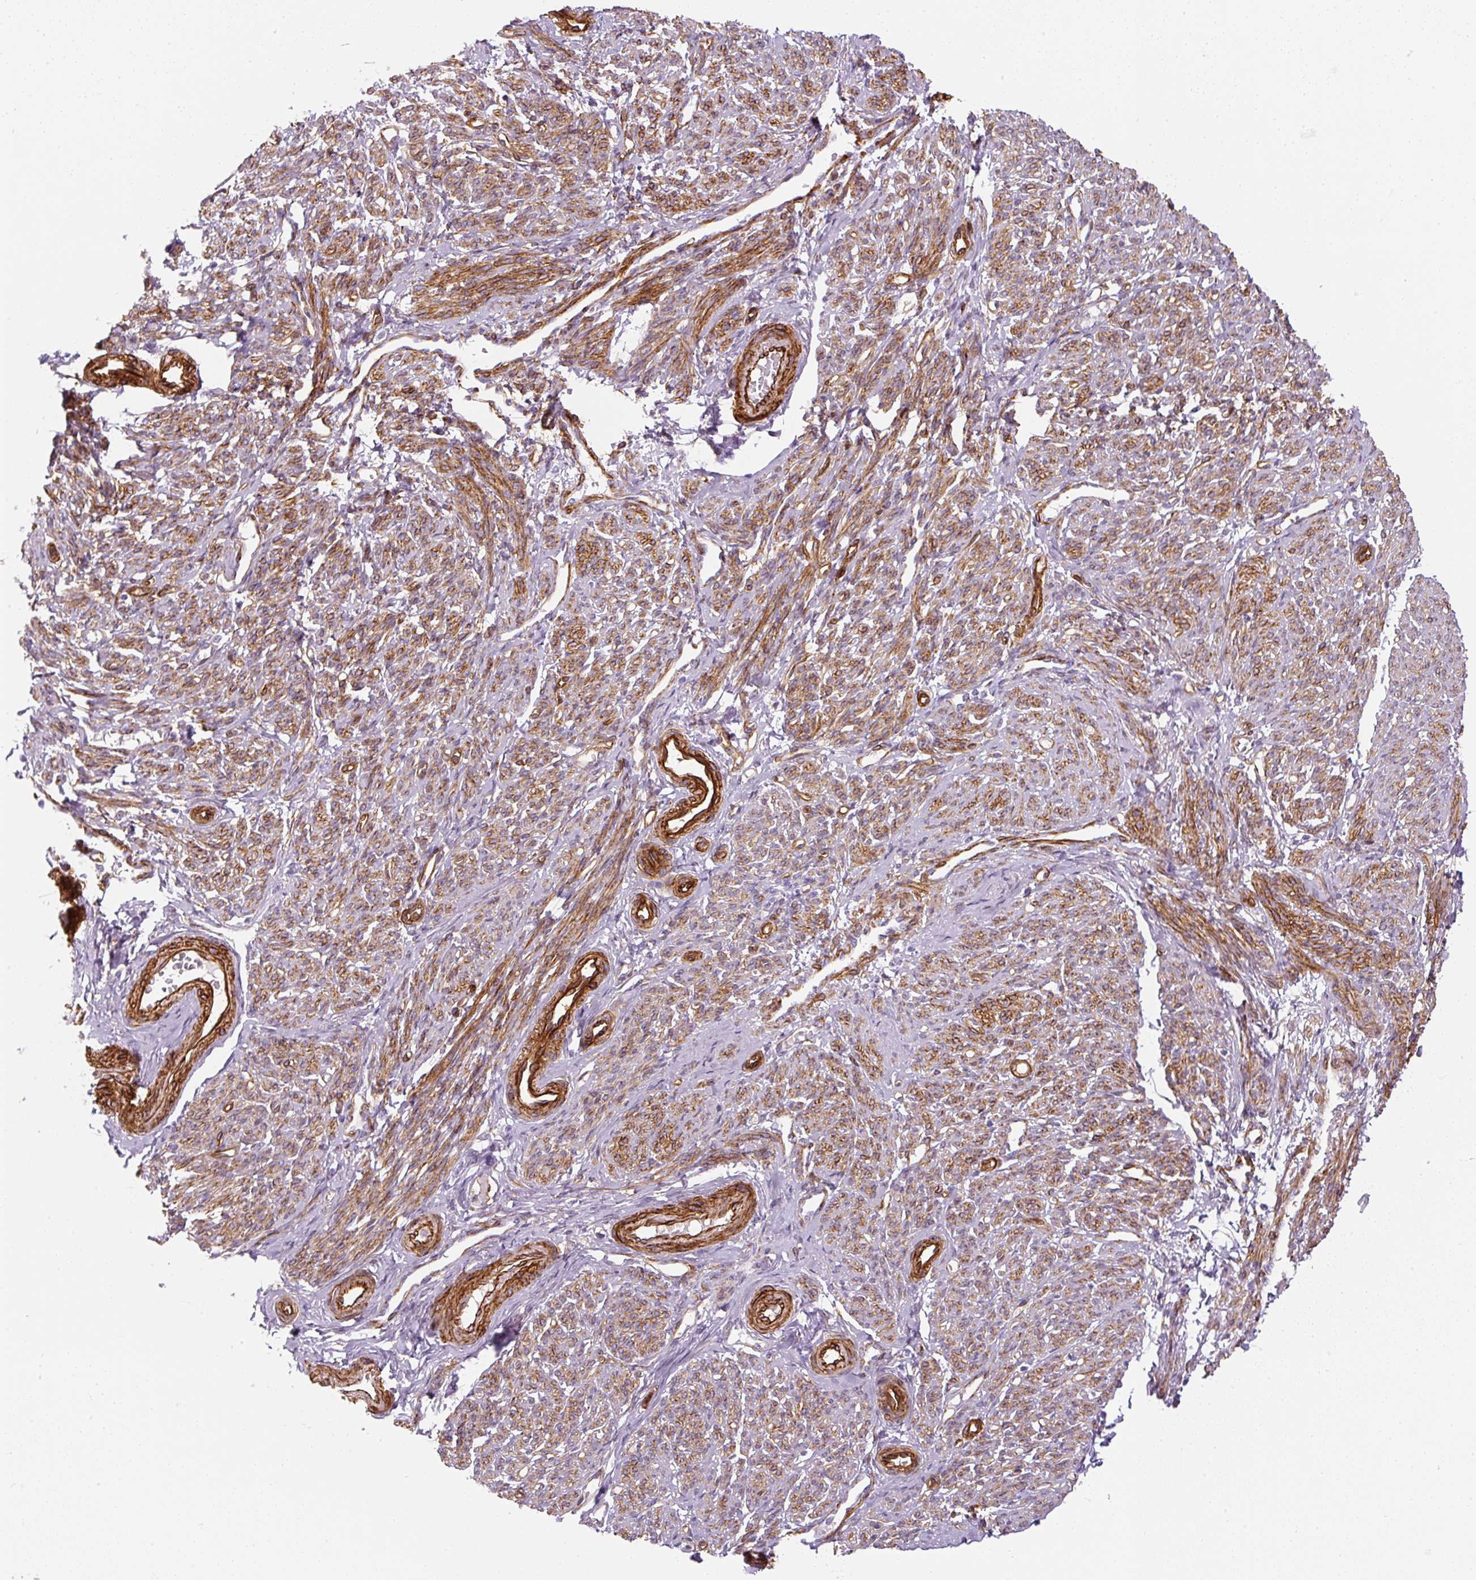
{"staining": {"intensity": "strong", "quantity": ">75%", "location": "cytoplasmic/membranous"}, "tissue": "smooth muscle", "cell_type": "Smooth muscle cells", "image_type": "normal", "snomed": [{"axis": "morphology", "description": "Normal tissue, NOS"}, {"axis": "topography", "description": "Smooth muscle"}], "caption": "Immunohistochemical staining of unremarkable human smooth muscle shows high levels of strong cytoplasmic/membranous staining in about >75% of smooth muscle cells. The protein is stained brown, and the nuclei are stained in blue (DAB IHC with brightfield microscopy, high magnification).", "gene": "CAVIN3", "patient": {"sex": "female", "age": 65}}